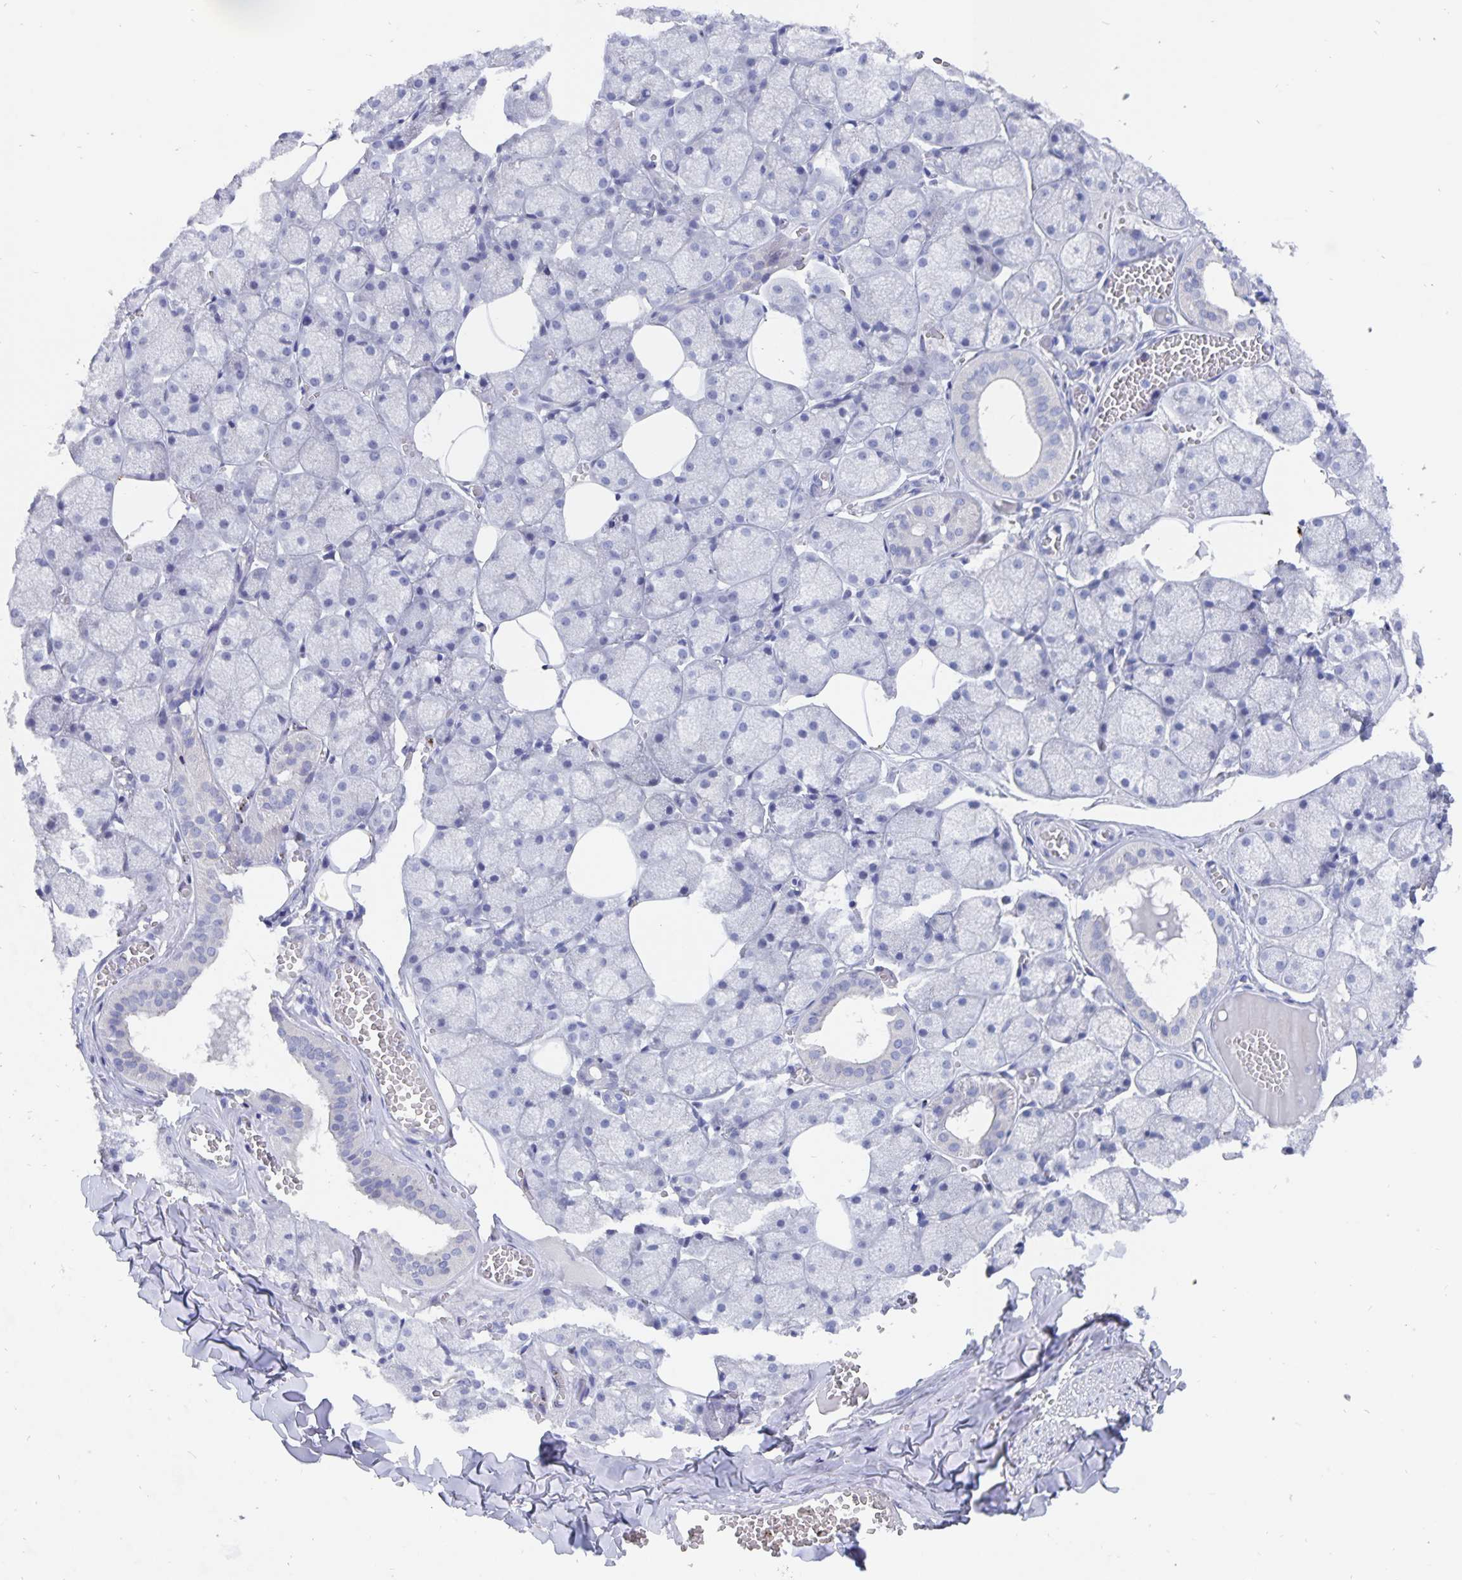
{"staining": {"intensity": "negative", "quantity": "none", "location": "none"}, "tissue": "salivary gland", "cell_type": "Glandular cells", "image_type": "normal", "snomed": [{"axis": "morphology", "description": "Normal tissue, NOS"}, {"axis": "topography", "description": "Salivary gland"}, {"axis": "topography", "description": "Peripheral nerve tissue"}], "caption": "Immunohistochemical staining of unremarkable human salivary gland reveals no significant expression in glandular cells. The staining is performed using DAB (3,3'-diaminobenzidine) brown chromogen with nuclei counter-stained in using hematoxylin.", "gene": "SMOC1", "patient": {"sex": "male", "age": 38}}